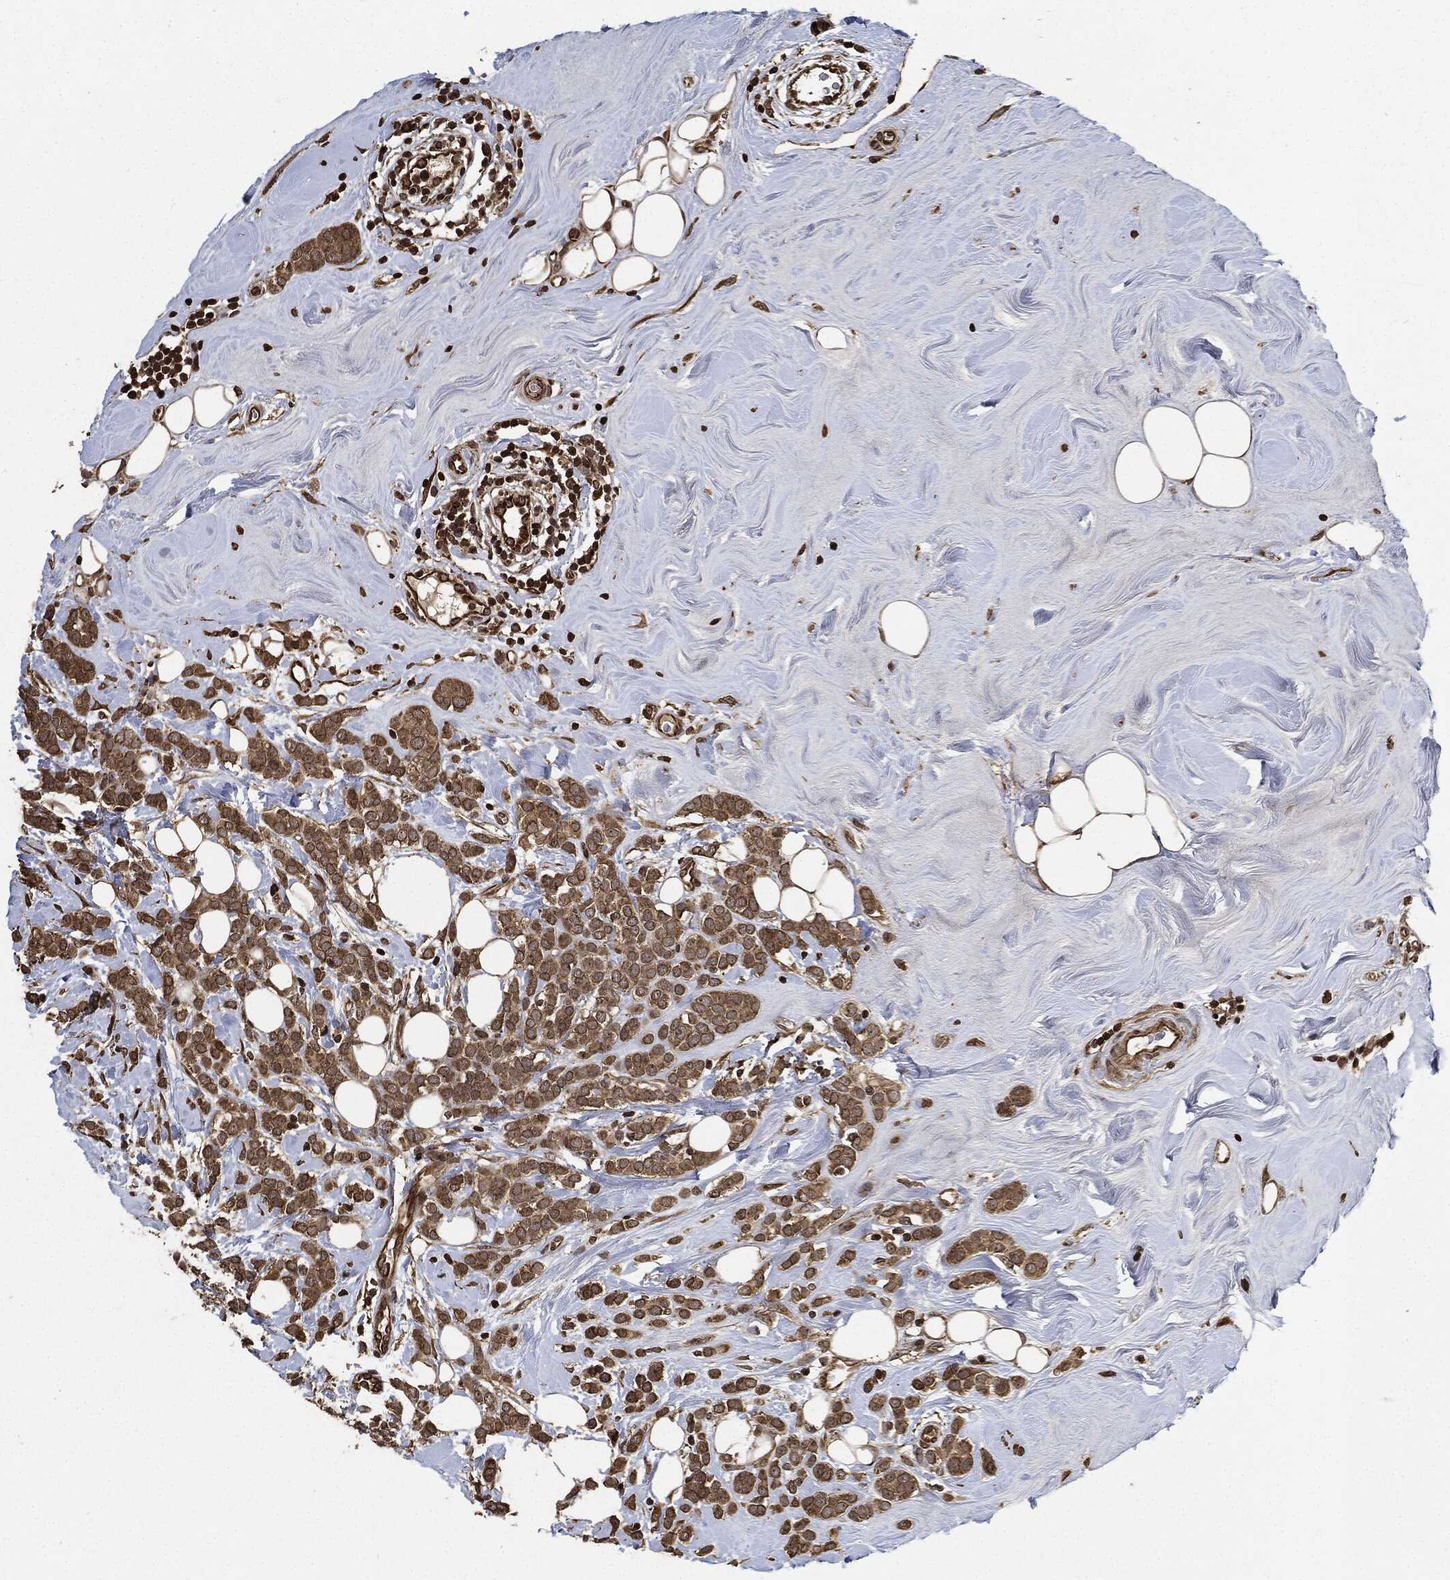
{"staining": {"intensity": "moderate", "quantity": ">75%", "location": "cytoplasmic/membranous"}, "tissue": "breast cancer", "cell_type": "Tumor cells", "image_type": "cancer", "snomed": [{"axis": "morphology", "description": "Lobular carcinoma"}, {"axis": "topography", "description": "Breast"}], "caption": "Brown immunohistochemical staining in human breast lobular carcinoma exhibits moderate cytoplasmic/membranous staining in about >75% of tumor cells. Nuclei are stained in blue.", "gene": "PDK1", "patient": {"sex": "female", "age": 49}}